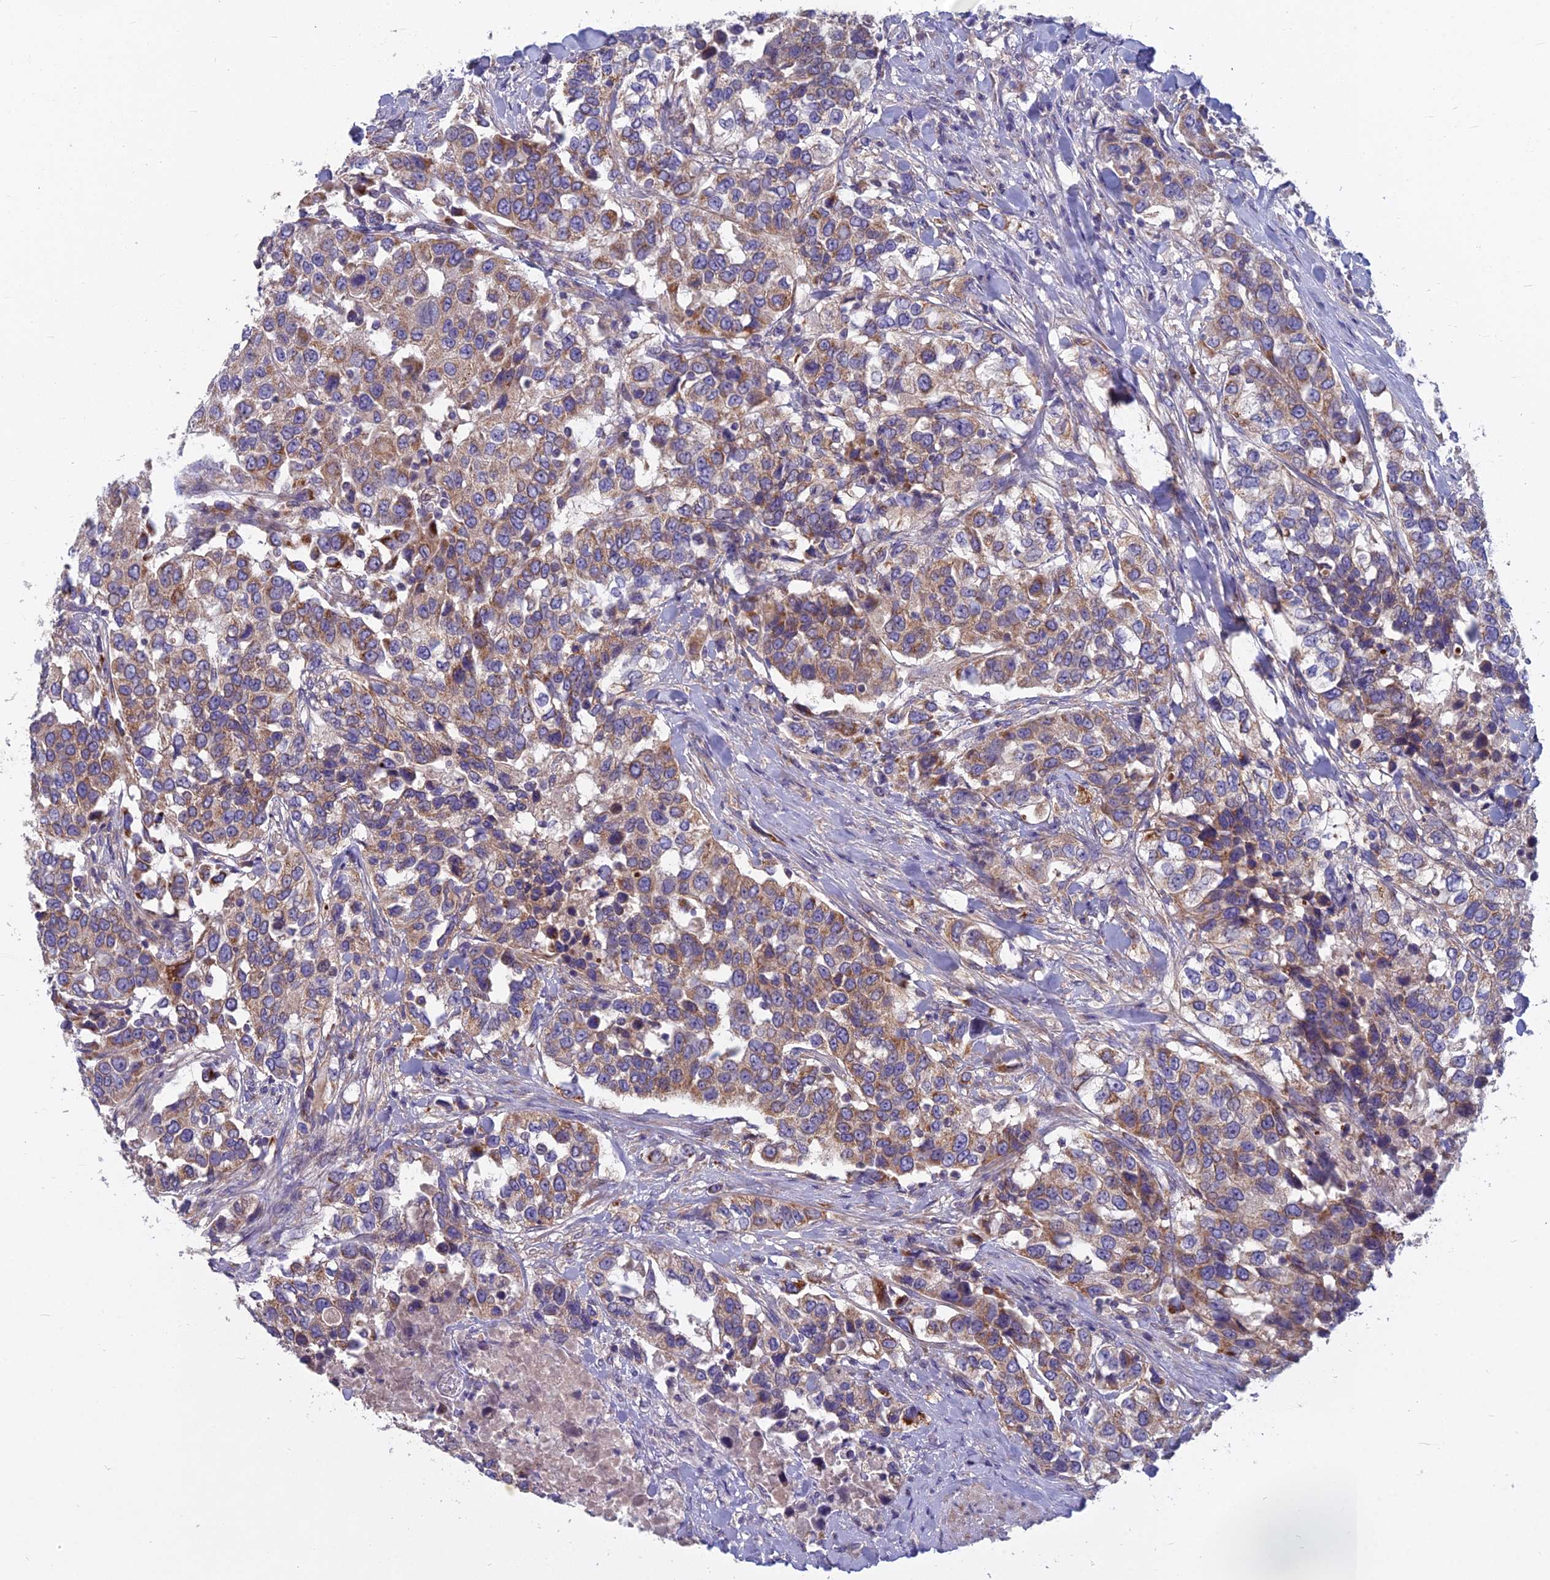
{"staining": {"intensity": "moderate", "quantity": ">75%", "location": "cytoplasmic/membranous"}, "tissue": "urothelial cancer", "cell_type": "Tumor cells", "image_type": "cancer", "snomed": [{"axis": "morphology", "description": "Urothelial carcinoma, High grade"}, {"axis": "topography", "description": "Urinary bladder"}], "caption": "High-grade urothelial carcinoma stained with DAB immunohistochemistry (IHC) exhibits medium levels of moderate cytoplasmic/membranous staining in approximately >75% of tumor cells.", "gene": "COX20", "patient": {"sex": "female", "age": 80}}